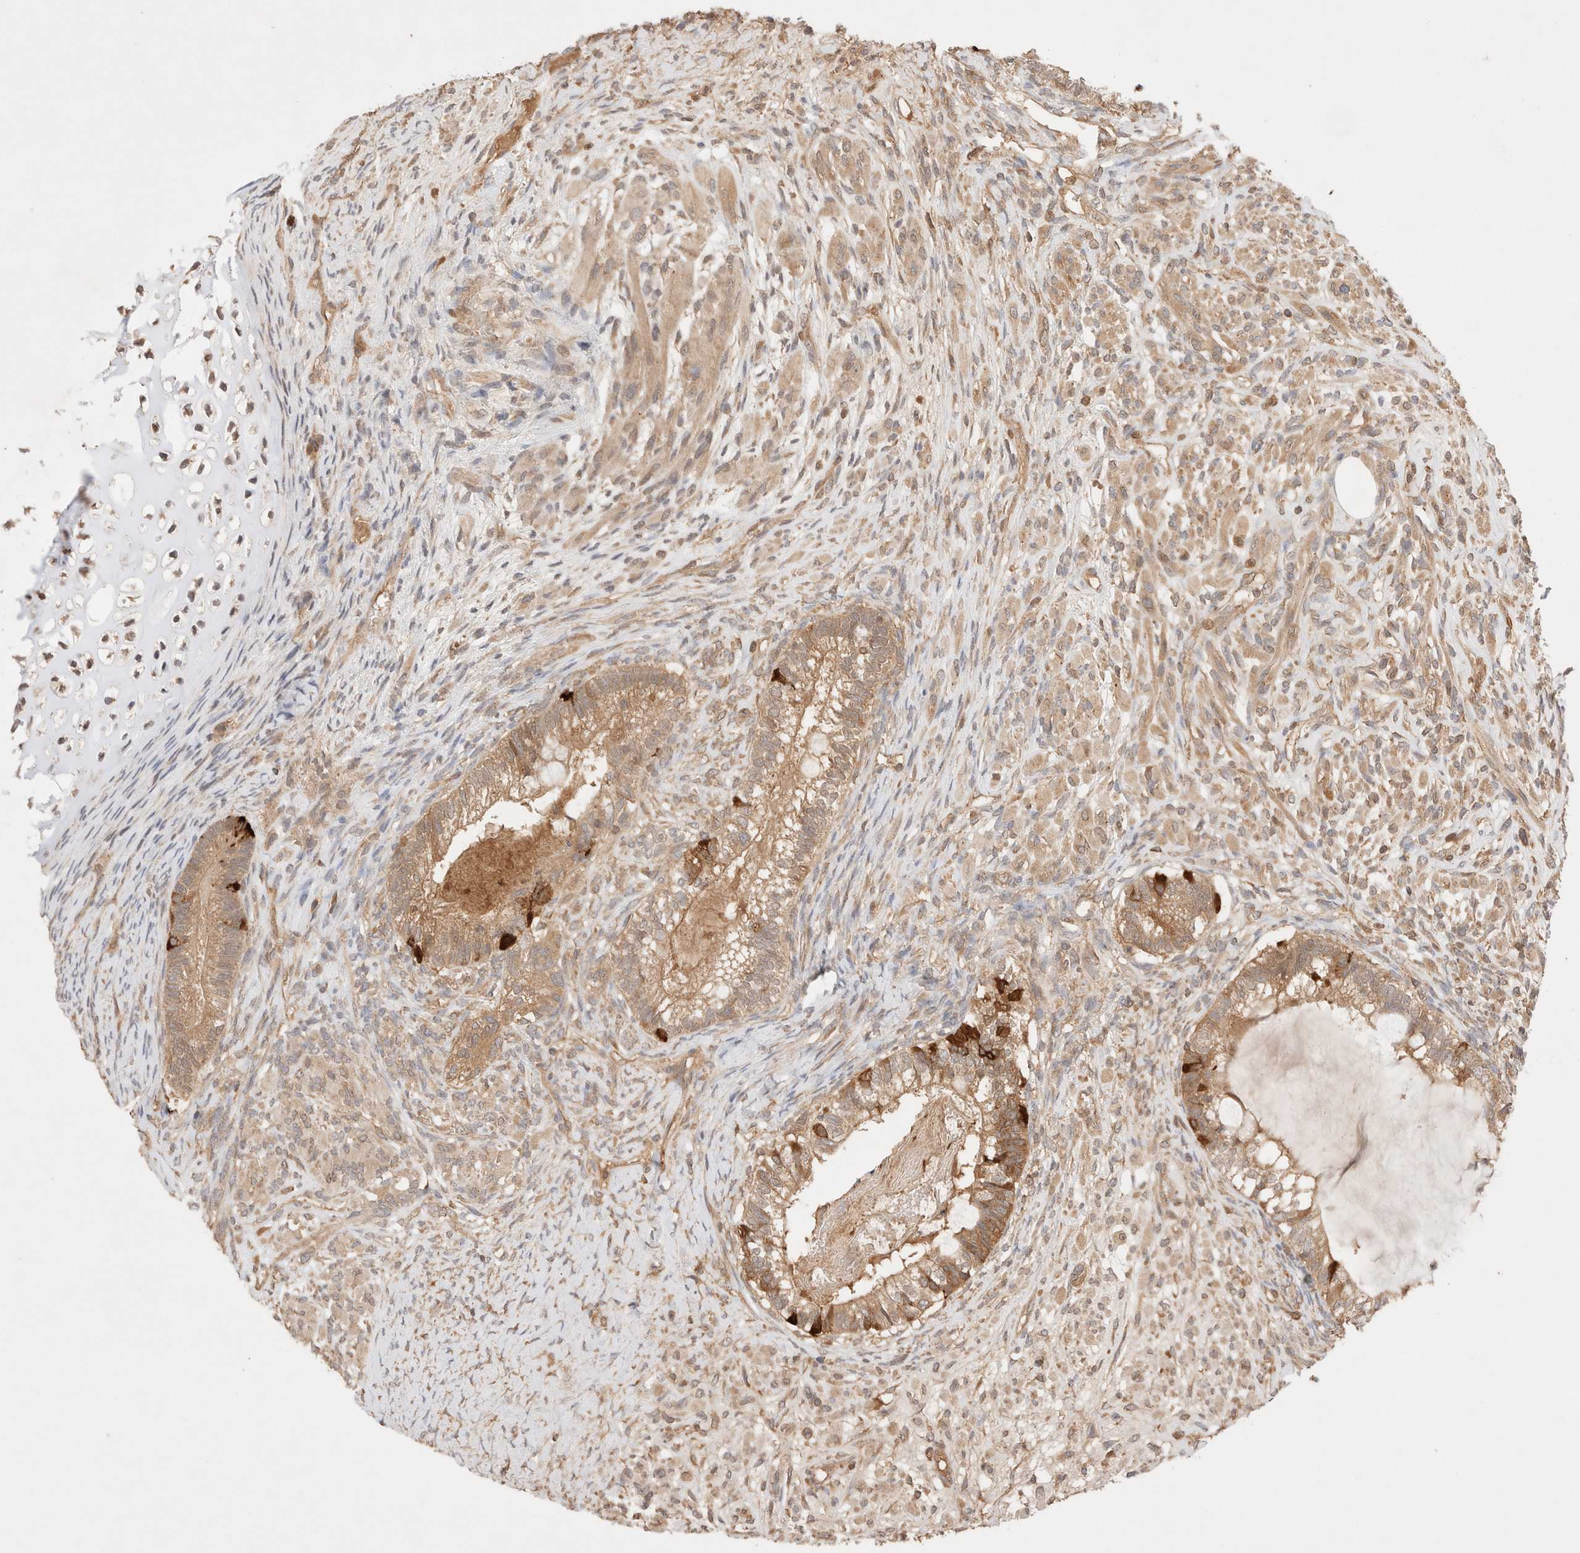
{"staining": {"intensity": "moderate", "quantity": ">75%", "location": "cytoplasmic/membranous"}, "tissue": "testis cancer", "cell_type": "Tumor cells", "image_type": "cancer", "snomed": [{"axis": "morphology", "description": "Seminoma, NOS"}, {"axis": "morphology", "description": "Carcinoma, Embryonal, NOS"}, {"axis": "topography", "description": "Testis"}], "caption": "Protein expression analysis of testis cancer exhibits moderate cytoplasmic/membranous expression in approximately >75% of tumor cells. (brown staining indicates protein expression, while blue staining denotes nuclei).", "gene": "CARNMT1", "patient": {"sex": "male", "age": 28}}